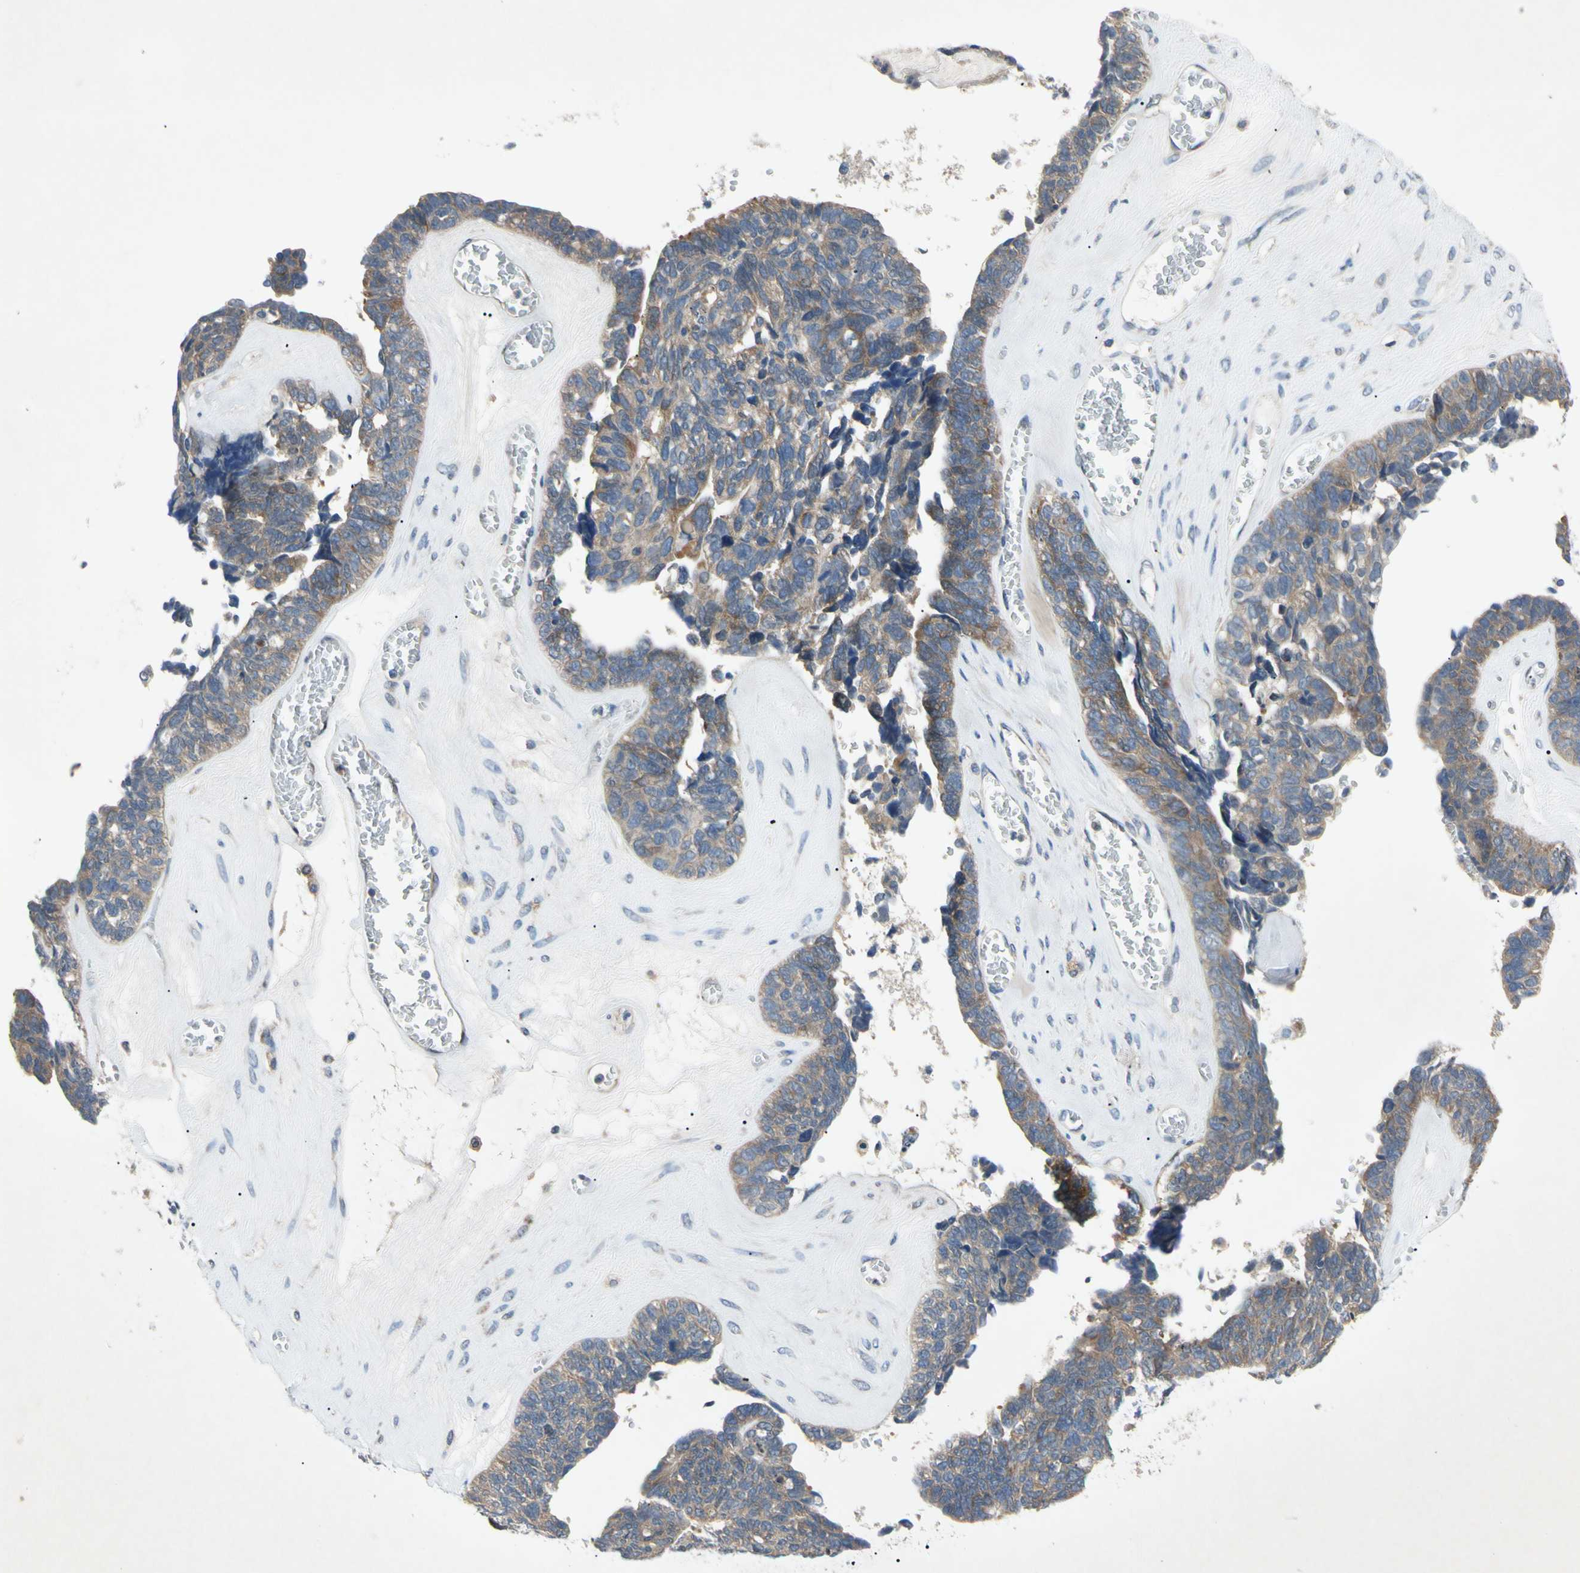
{"staining": {"intensity": "moderate", "quantity": ">75%", "location": "cytoplasmic/membranous"}, "tissue": "ovarian cancer", "cell_type": "Tumor cells", "image_type": "cancer", "snomed": [{"axis": "morphology", "description": "Cystadenocarcinoma, serous, NOS"}, {"axis": "topography", "description": "Ovary"}], "caption": "High-magnification brightfield microscopy of ovarian cancer (serous cystadenocarcinoma) stained with DAB (brown) and counterstained with hematoxylin (blue). tumor cells exhibit moderate cytoplasmic/membranous expression is identified in about>75% of cells.", "gene": "HILPDA", "patient": {"sex": "female", "age": 79}}